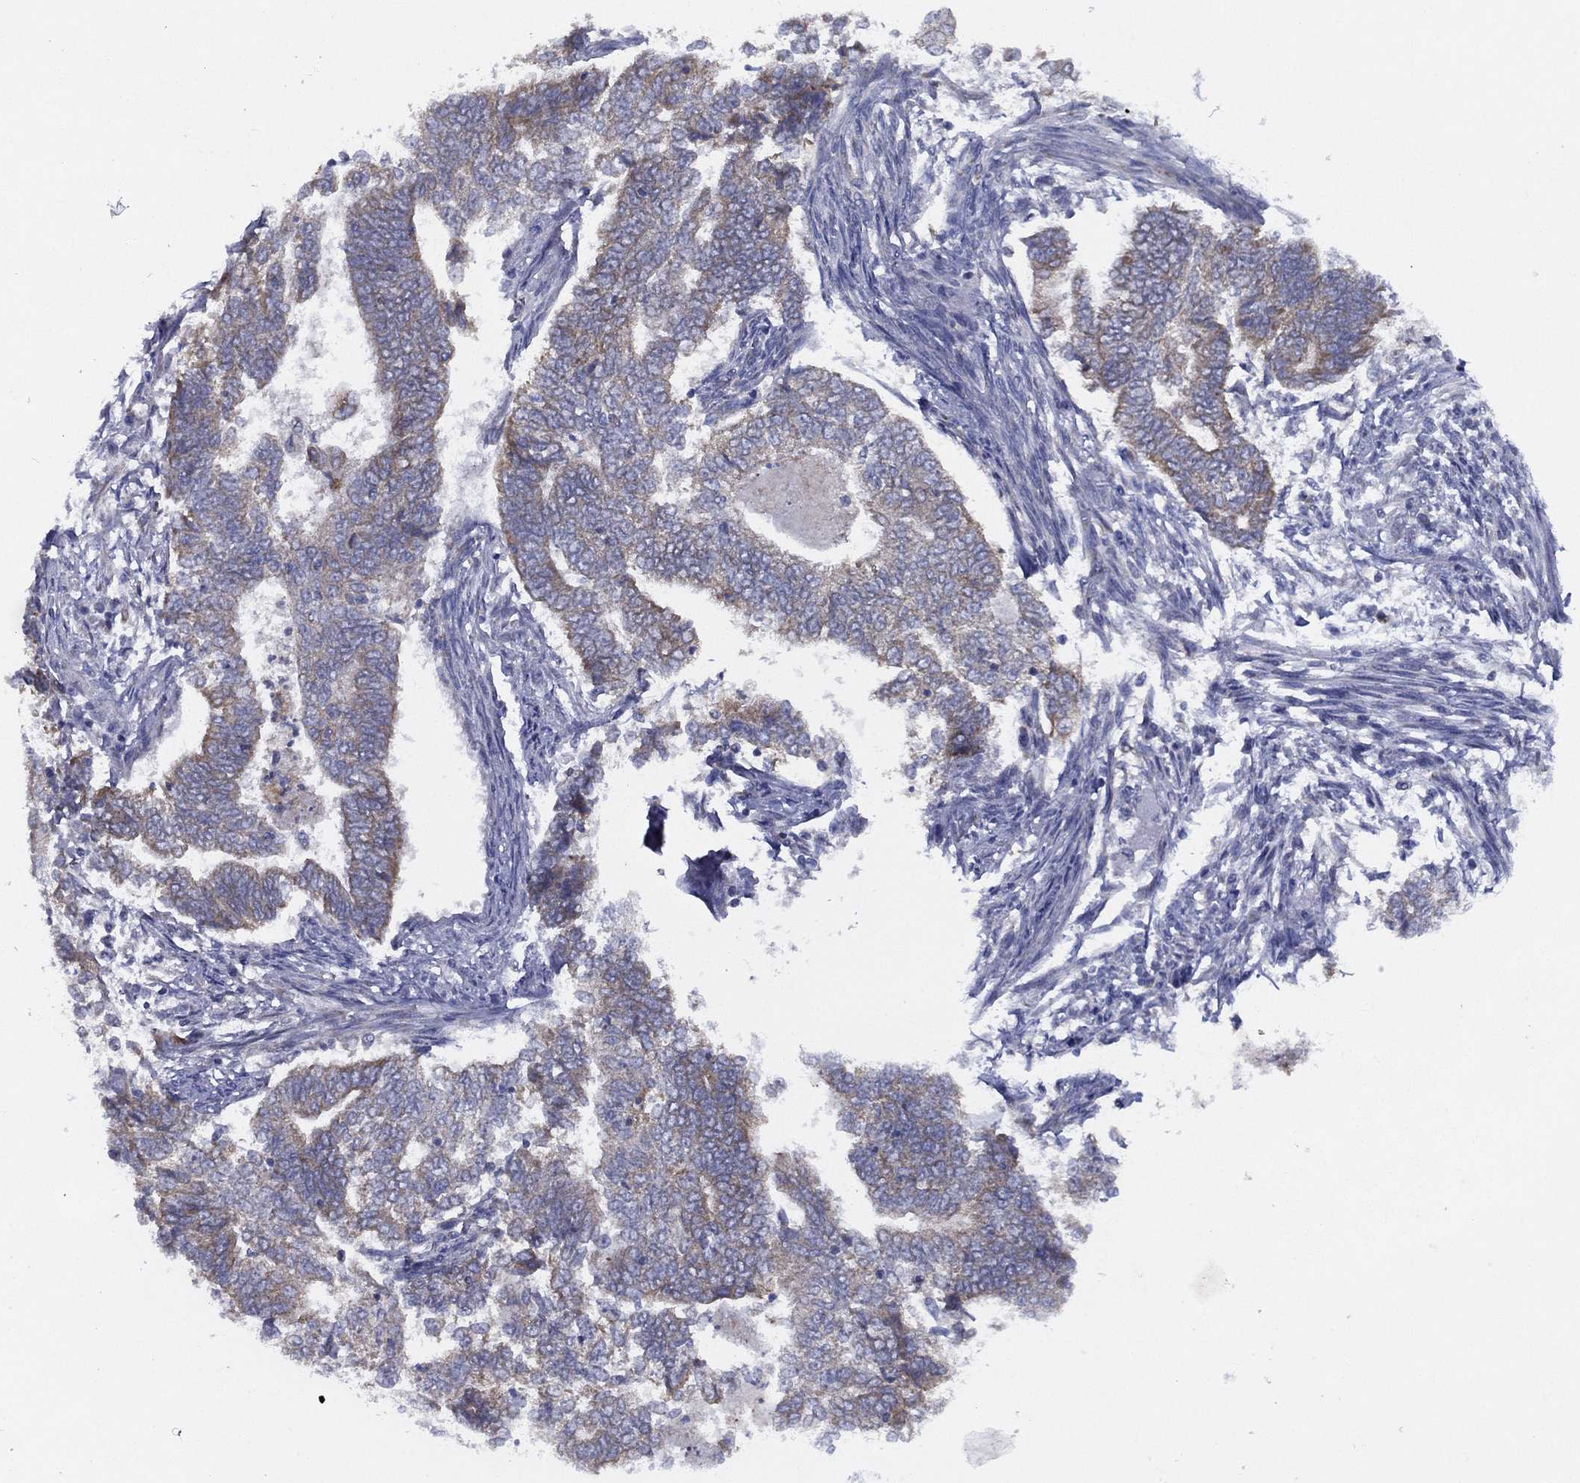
{"staining": {"intensity": "negative", "quantity": "none", "location": "none"}, "tissue": "endometrial cancer", "cell_type": "Tumor cells", "image_type": "cancer", "snomed": [{"axis": "morphology", "description": "Adenocarcinoma, NOS"}, {"axis": "topography", "description": "Endometrium"}], "caption": "The photomicrograph displays no staining of tumor cells in endometrial adenocarcinoma.", "gene": "ZNF223", "patient": {"sex": "female", "age": 65}}